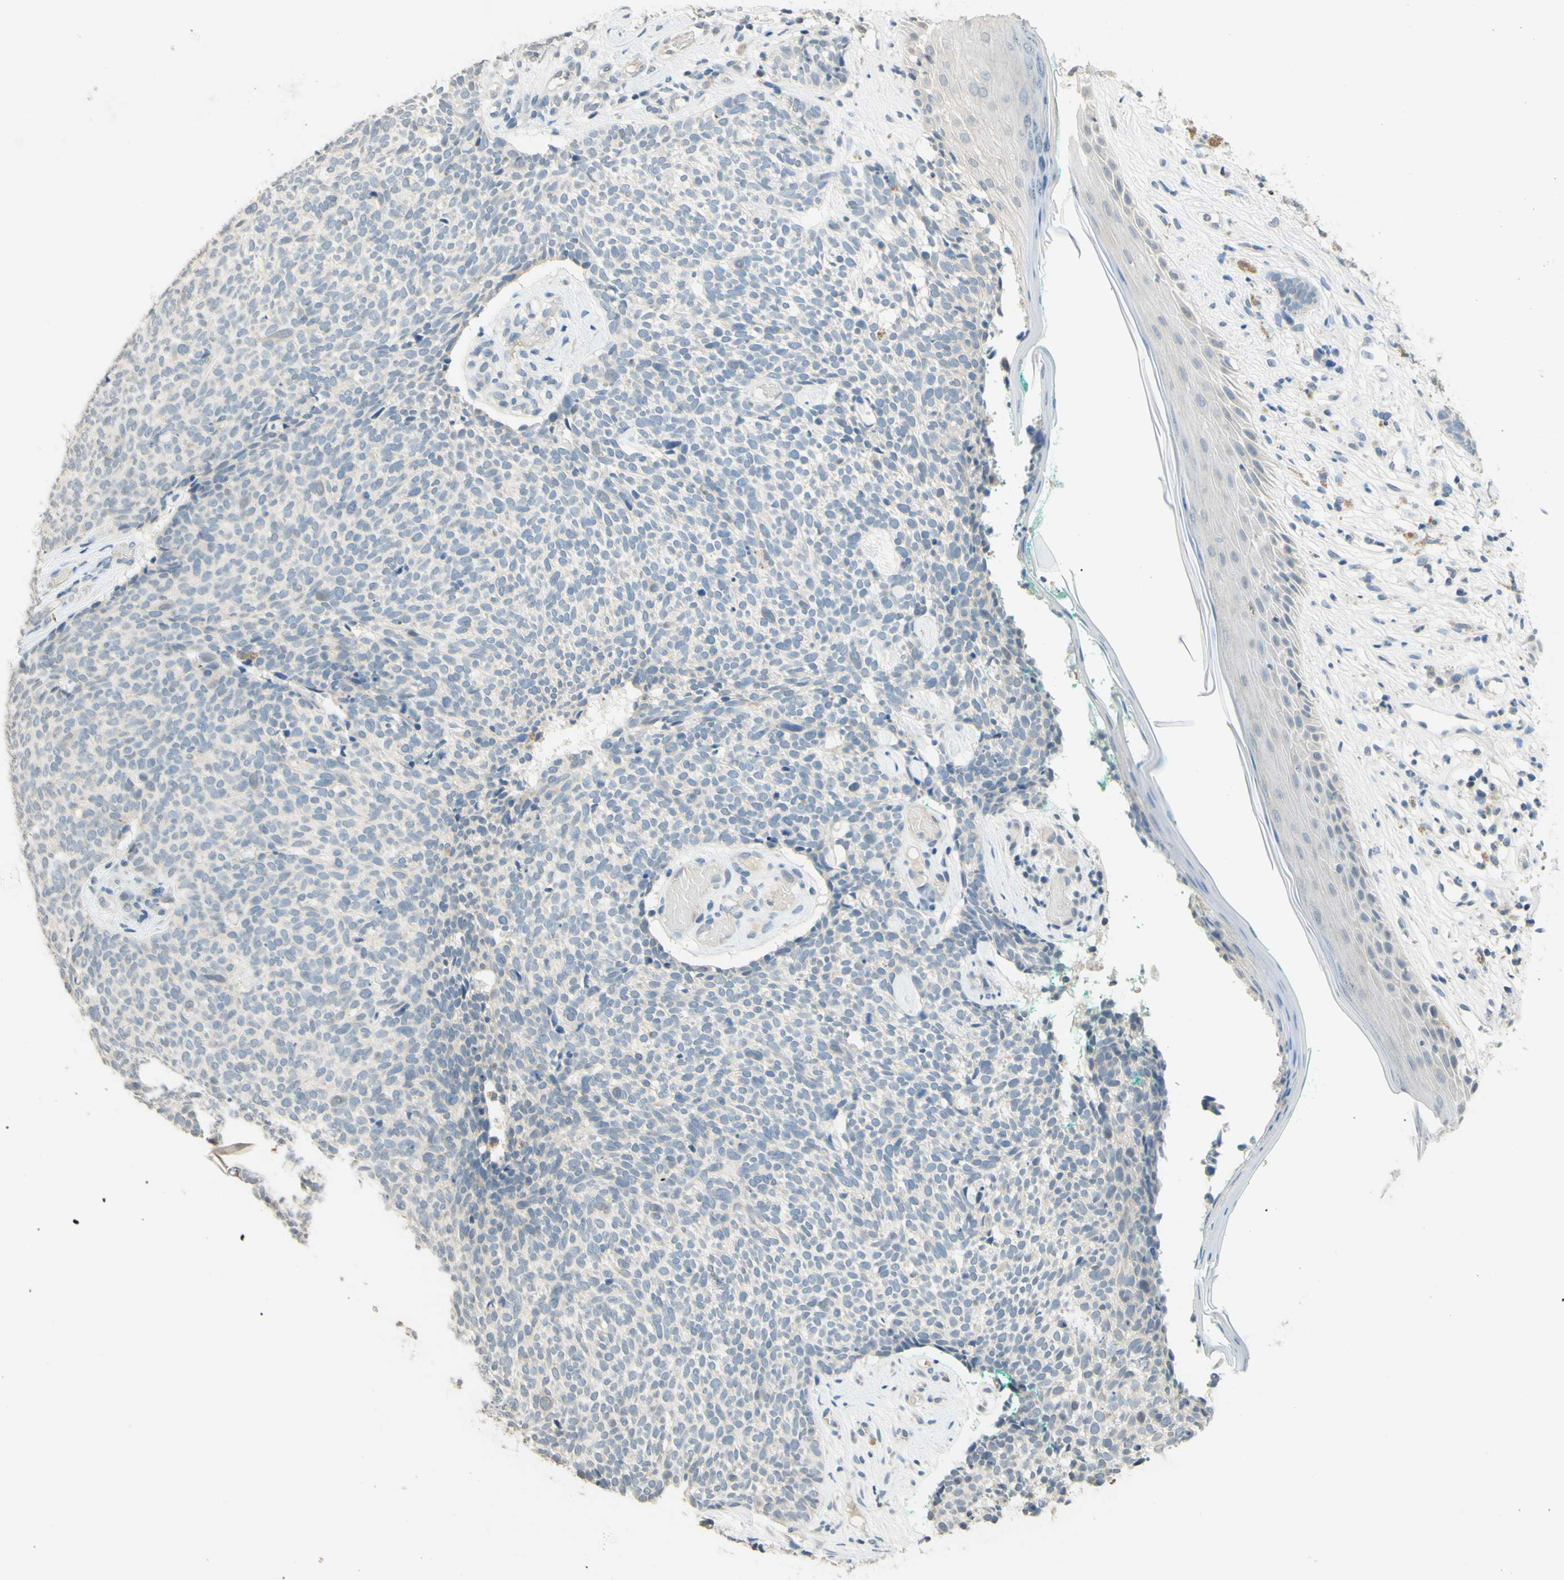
{"staining": {"intensity": "weak", "quantity": "<25%", "location": "cytoplasmic/membranous"}, "tissue": "skin cancer", "cell_type": "Tumor cells", "image_type": "cancer", "snomed": [{"axis": "morphology", "description": "Basal cell carcinoma"}, {"axis": "topography", "description": "Skin"}], "caption": "Immunohistochemistry (IHC) of human skin cancer (basal cell carcinoma) shows no expression in tumor cells.", "gene": "MAG", "patient": {"sex": "female", "age": 84}}